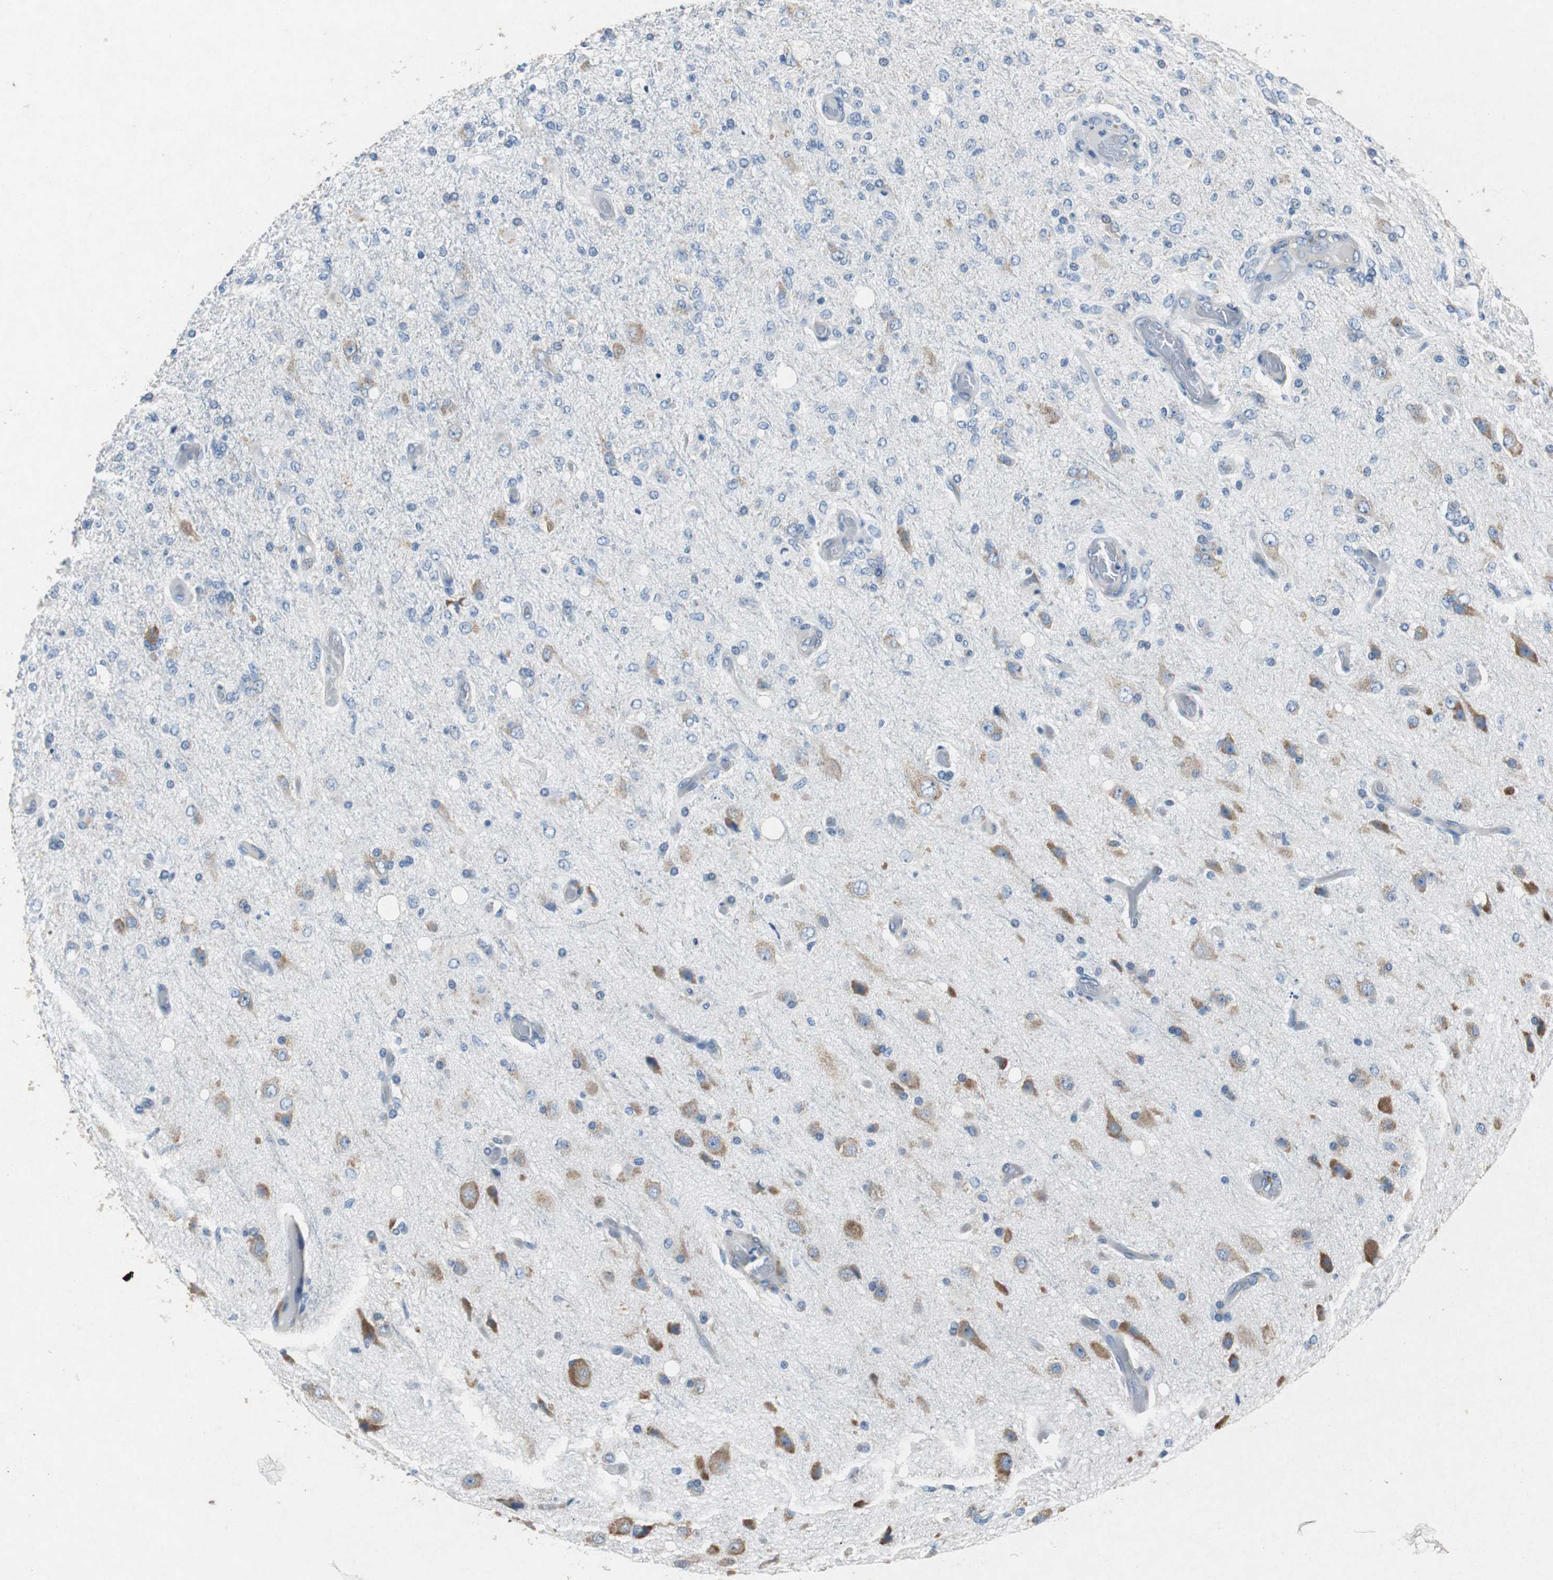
{"staining": {"intensity": "weak", "quantity": "<25%", "location": "cytoplasmic/membranous"}, "tissue": "glioma", "cell_type": "Tumor cells", "image_type": "cancer", "snomed": [{"axis": "morphology", "description": "Normal tissue, NOS"}, {"axis": "morphology", "description": "Glioma, malignant, High grade"}, {"axis": "topography", "description": "Cerebral cortex"}], "caption": "IHC histopathology image of glioma stained for a protein (brown), which demonstrates no staining in tumor cells.", "gene": "RPL35", "patient": {"sex": "male", "age": 77}}